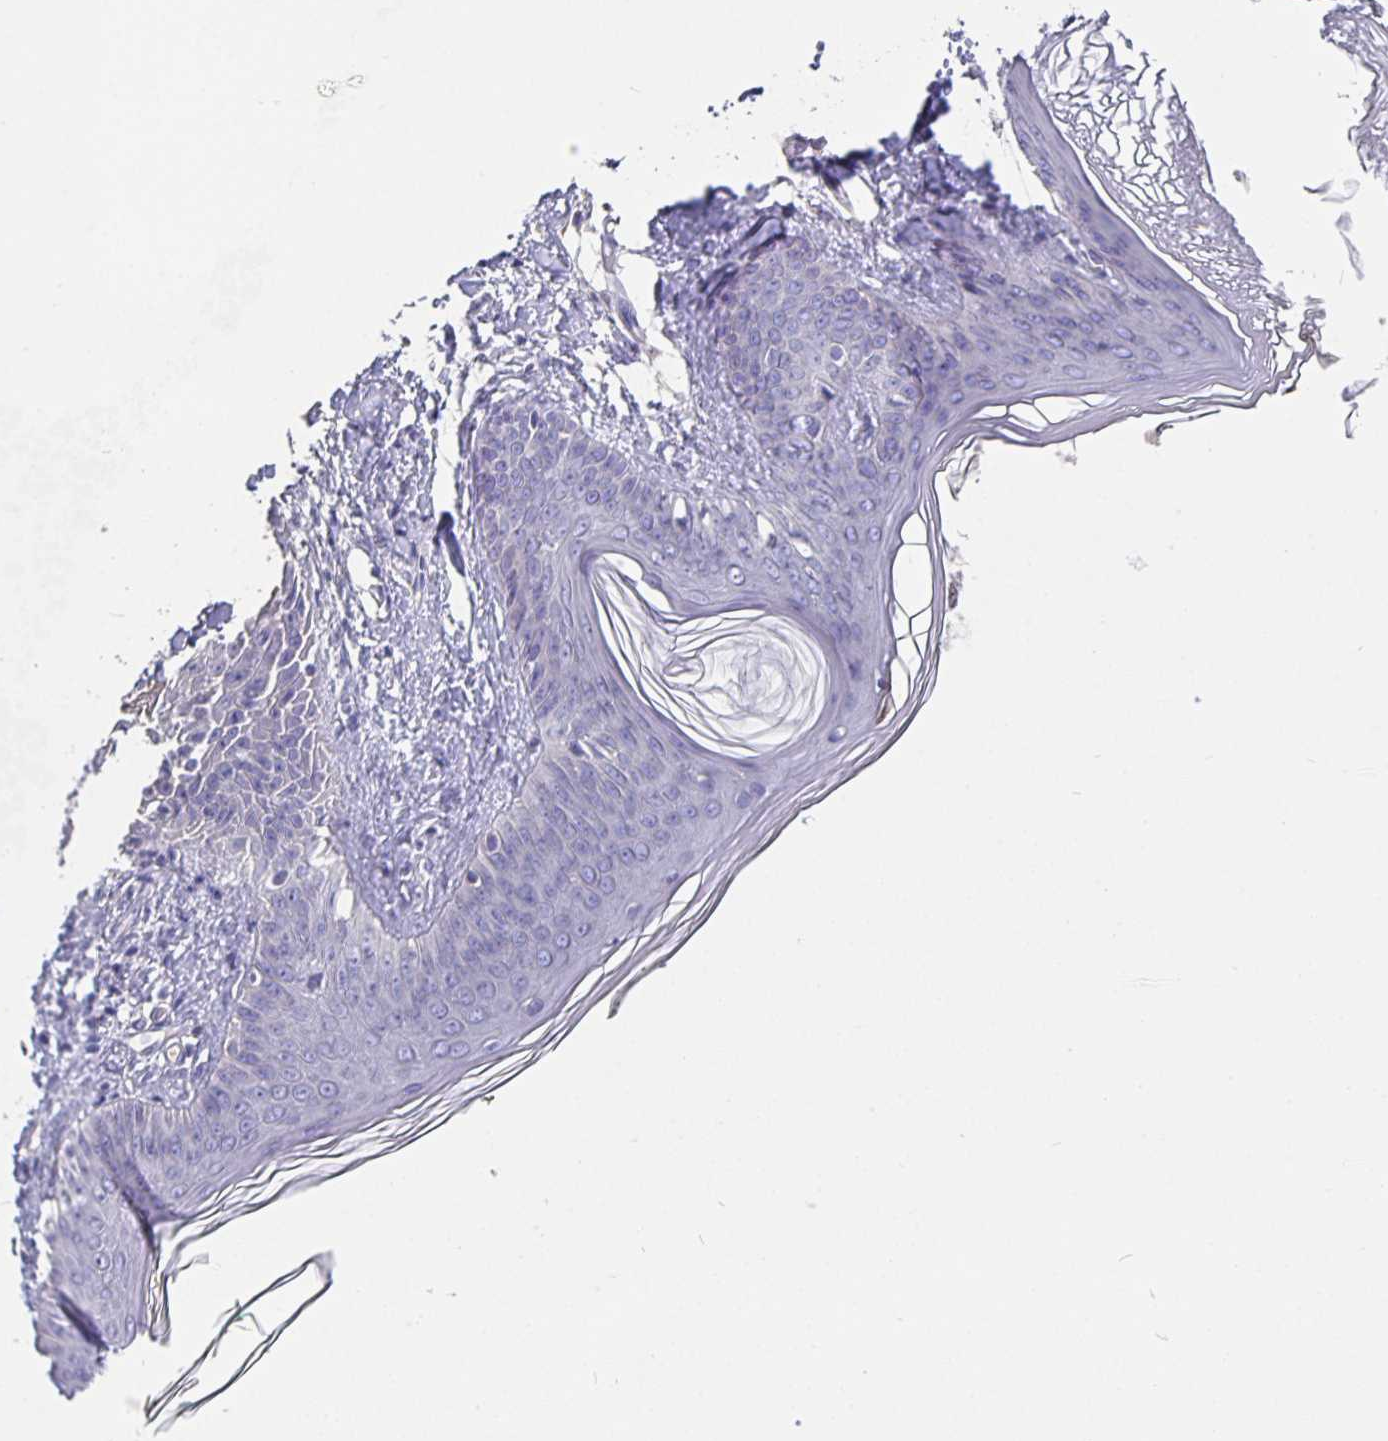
{"staining": {"intensity": "negative", "quantity": "none", "location": "none"}, "tissue": "skin", "cell_type": "Fibroblasts", "image_type": "normal", "snomed": [{"axis": "morphology", "description": "Normal tissue, NOS"}, {"axis": "topography", "description": "Skin"}], "caption": "A histopathology image of human skin is negative for staining in fibroblasts. (DAB immunohistochemistry, high magnification).", "gene": "CFAP74", "patient": {"sex": "female", "age": 34}}